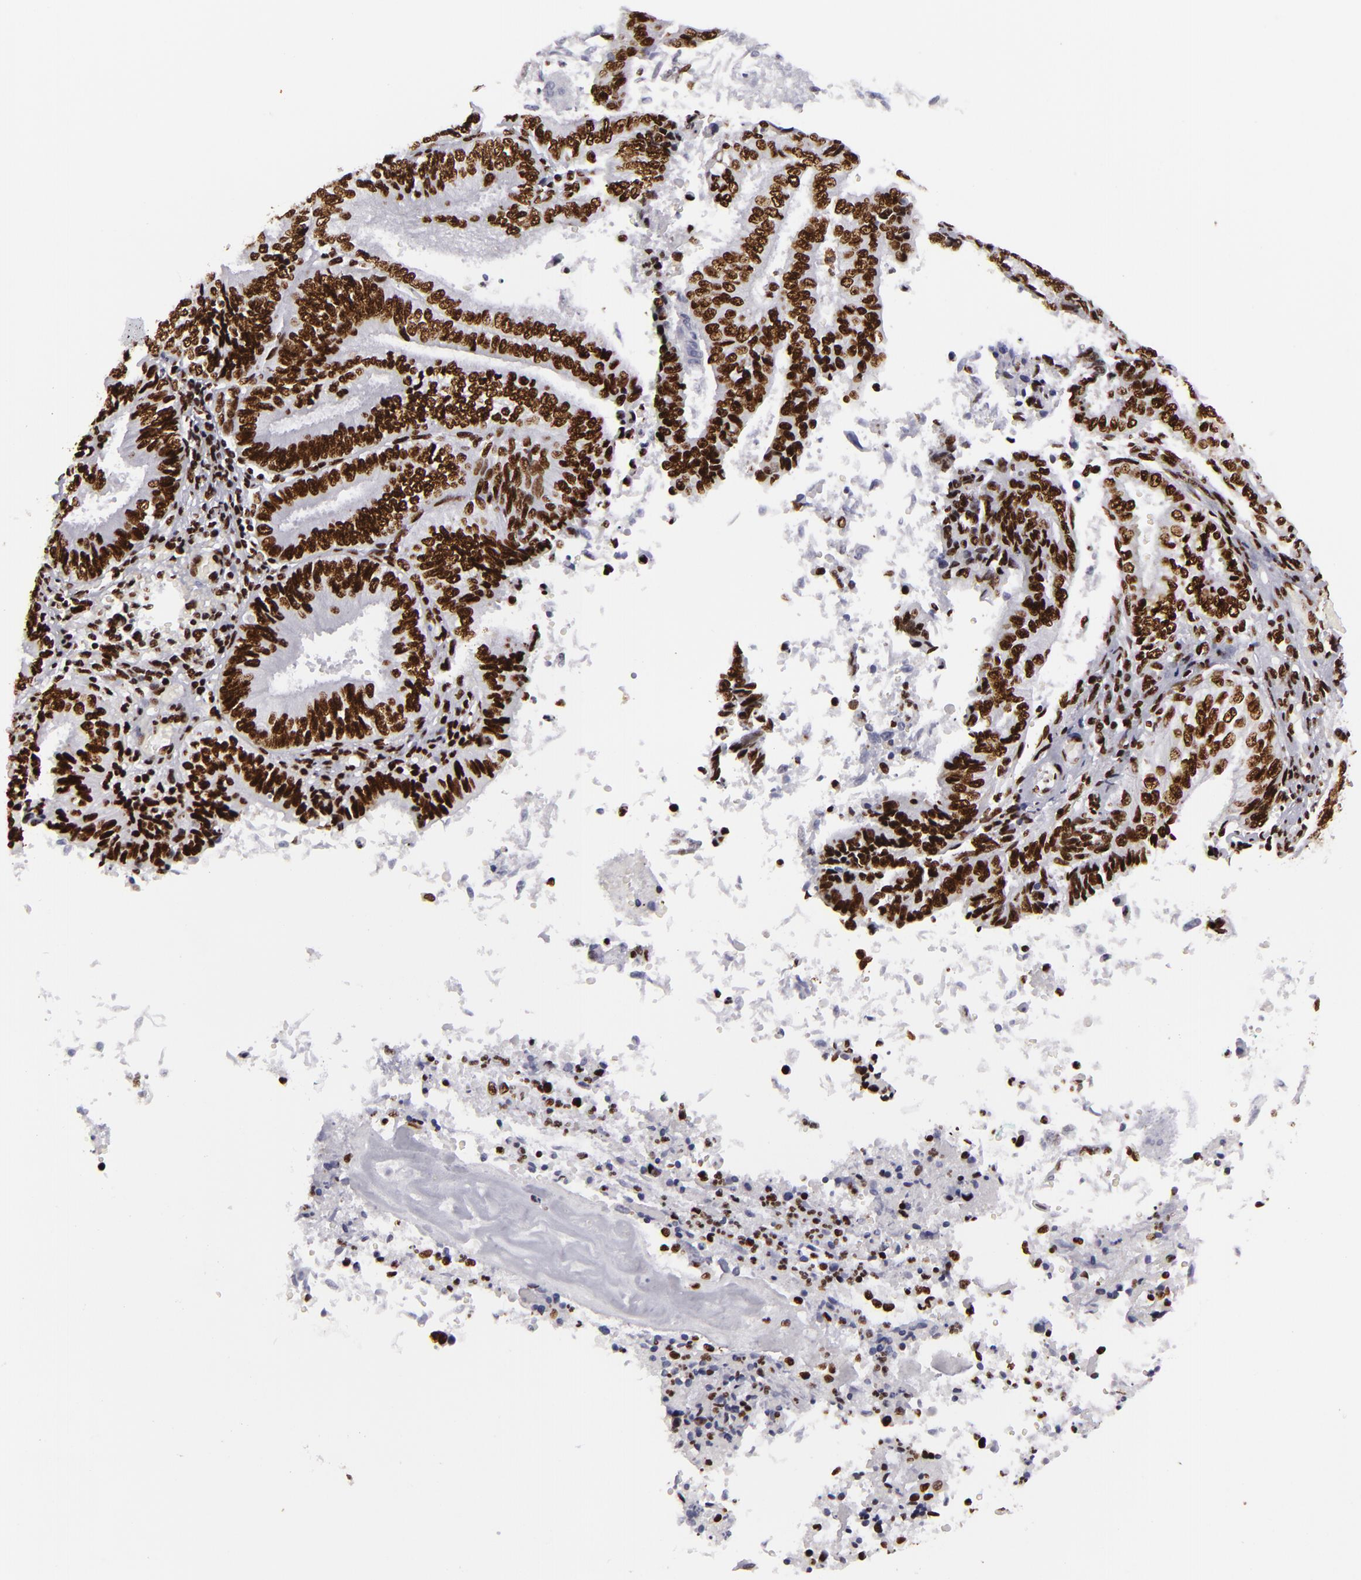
{"staining": {"intensity": "strong", "quantity": ">75%", "location": "nuclear"}, "tissue": "endometrial cancer", "cell_type": "Tumor cells", "image_type": "cancer", "snomed": [{"axis": "morphology", "description": "Adenocarcinoma, NOS"}, {"axis": "topography", "description": "Endometrium"}], "caption": "There is high levels of strong nuclear staining in tumor cells of endometrial adenocarcinoma, as demonstrated by immunohistochemical staining (brown color).", "gene": "SAFB", "patient": {"sex": "female", "age": 55}}